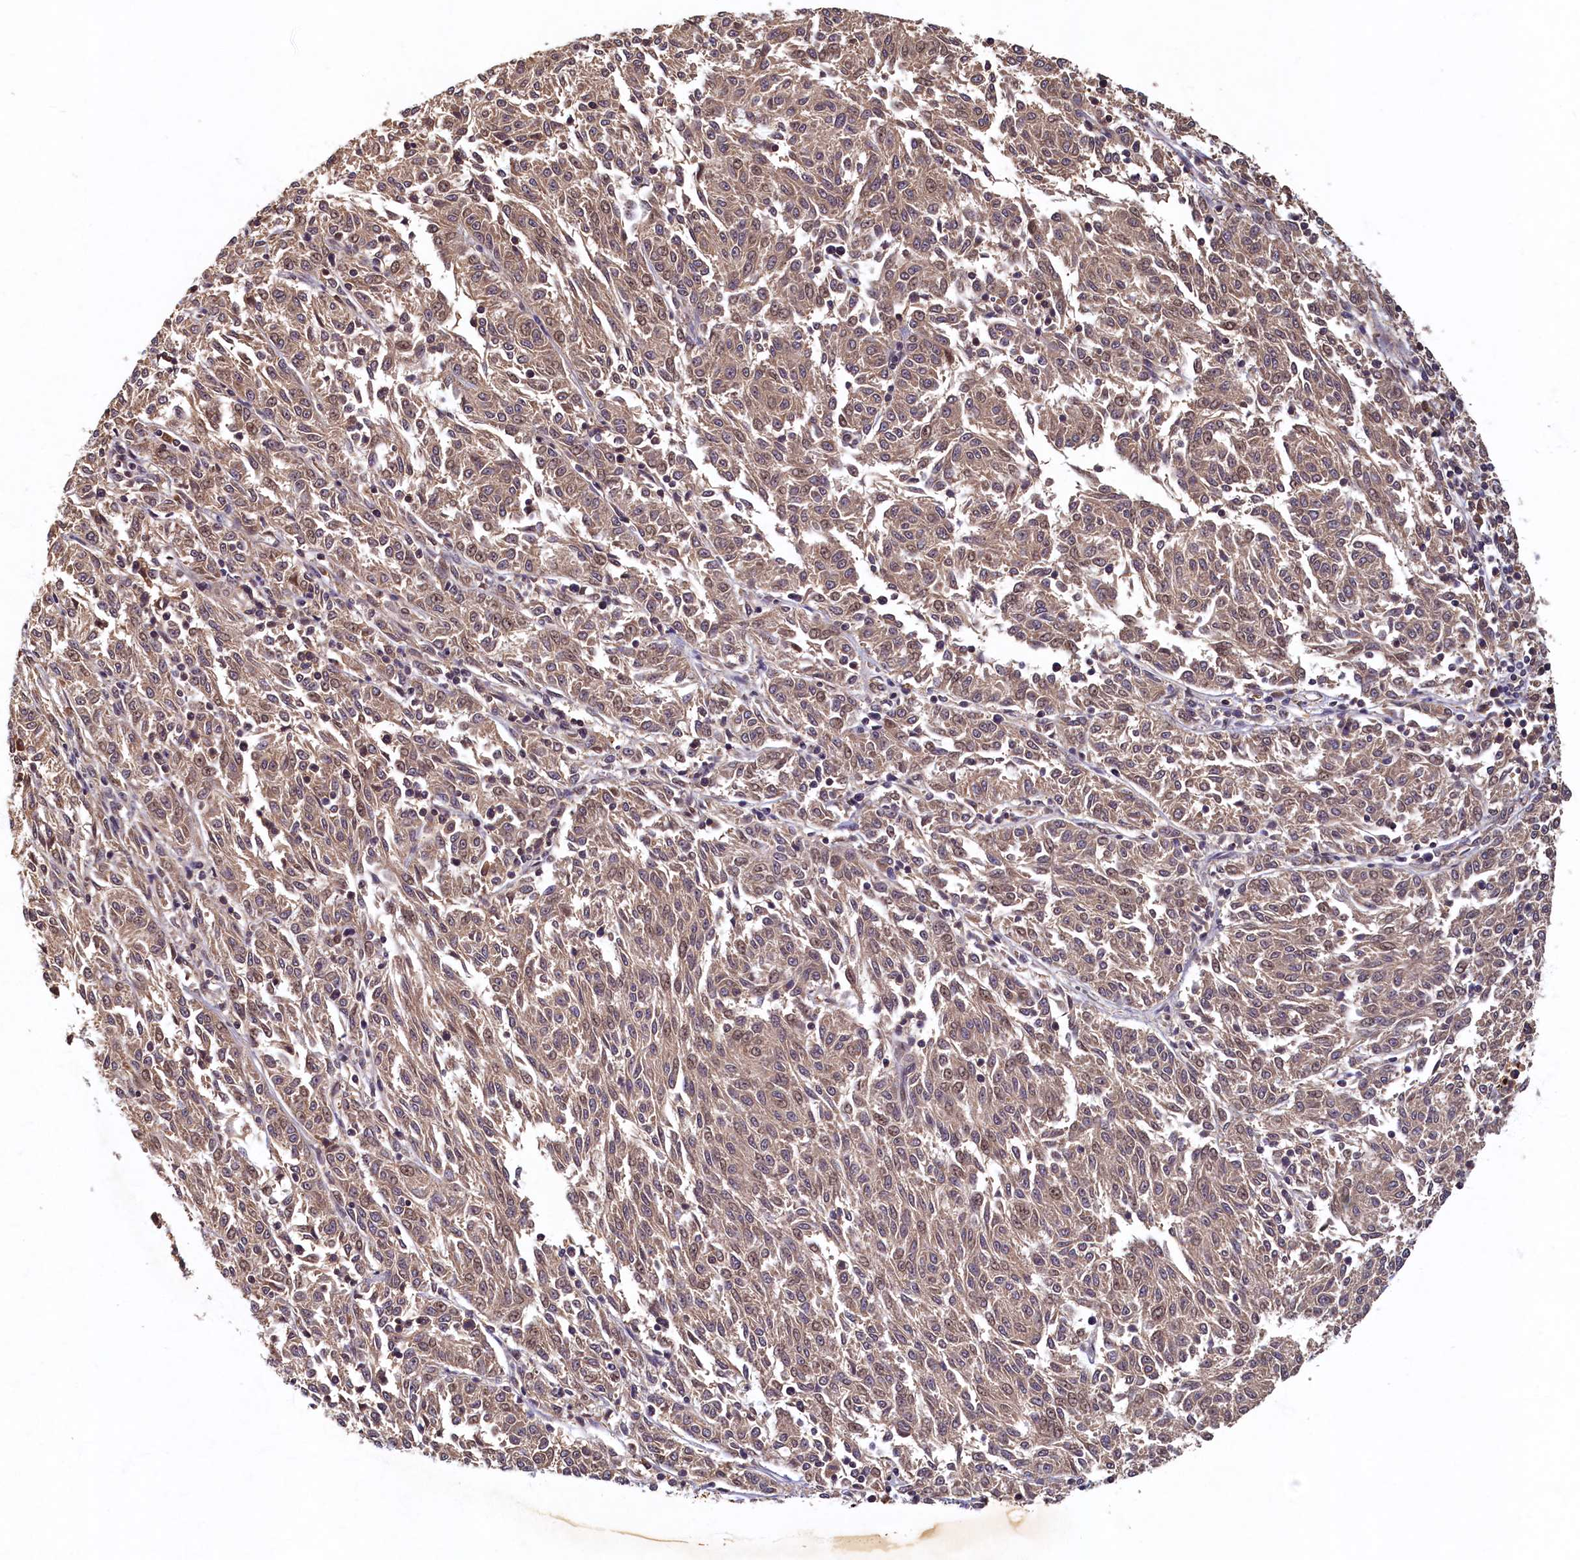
{"staining": {"intensity": "weak", "quantity": ">75%", "location": "cytoplasmic/membranous"}, "tissue": "melanoma", "cell_type": "Tumor cells", "image_type": "cancer", "snomed": [{"axis": "morphology", "description": "Malignant melanoma, NOS"}, {"axis": "topography", "description": "Skin"}], "caption": "Immunohistochemical staining of human melanoma shows weak cytoplasmic/membranous protein expression in approximately >75% of tumor cells. The staining was performed using DAB, with brown indicating positive protein expression. Nuclei are stained blue with hematoxylin.", "gene": "LCMT2", "patient": {"sex": "female", "age": 72}}